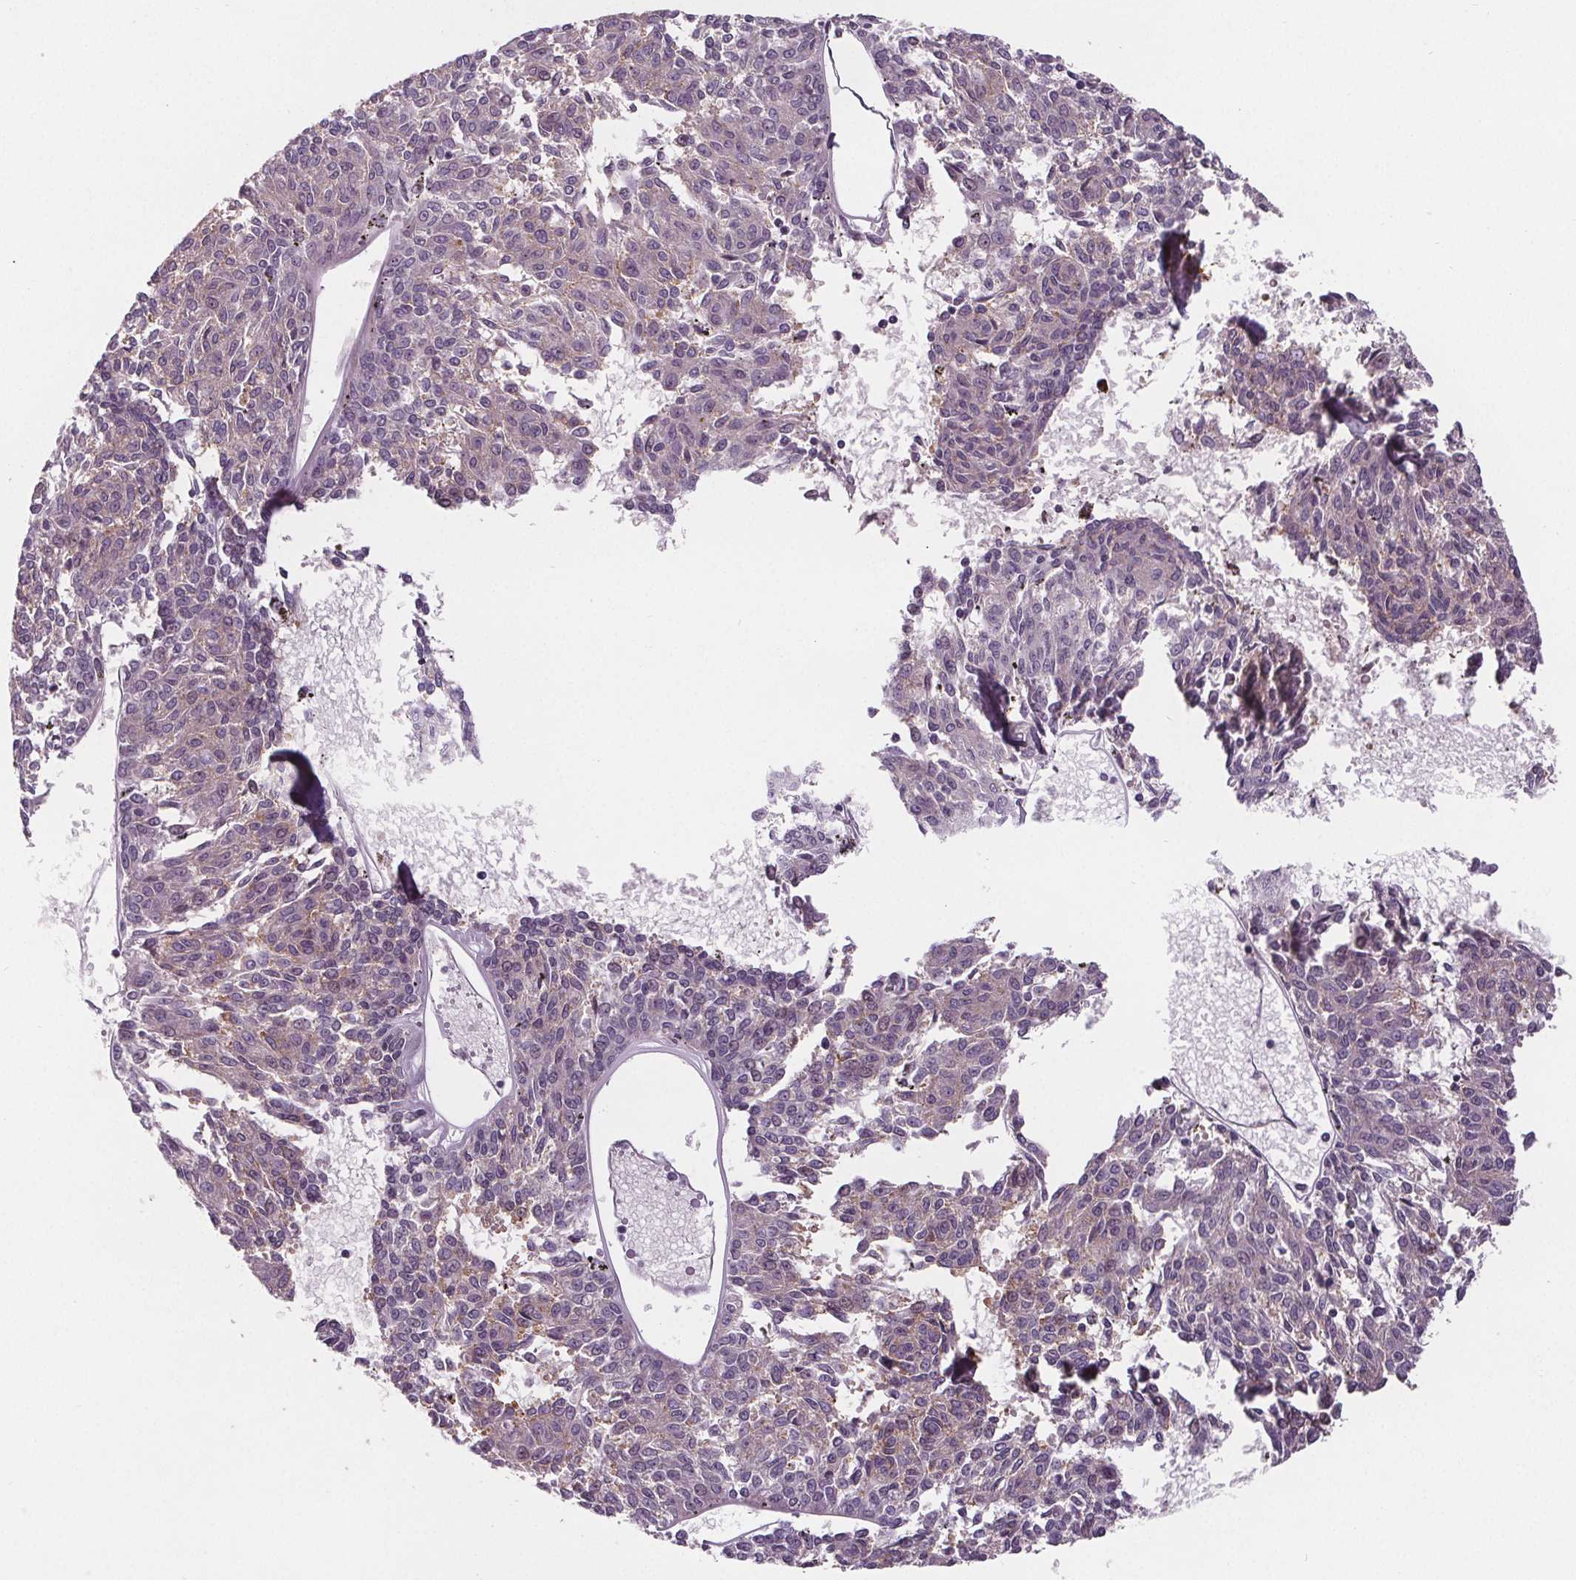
{"staining": {"intensity": "negative", "quantity": "none", "location": "none"}, "tissue": "melanoma", "cell_type": "Tumor cells", "image_type": "cancer", "snomed": [{"axis": "morphology", "description": "Malignant melanoma, NOS"}, {"axis": "topography", "description": "Skin"}], "caption": "High magnification brightfield microscopy of melanoma stained with DAB (3,3'-diaminobenzidine) (brown) and counterstained with hematoxylin (blue): tumor cells show no significant staining.", "gene": "ATP1A1", "patient": {"sex": "female", "age": 72}}